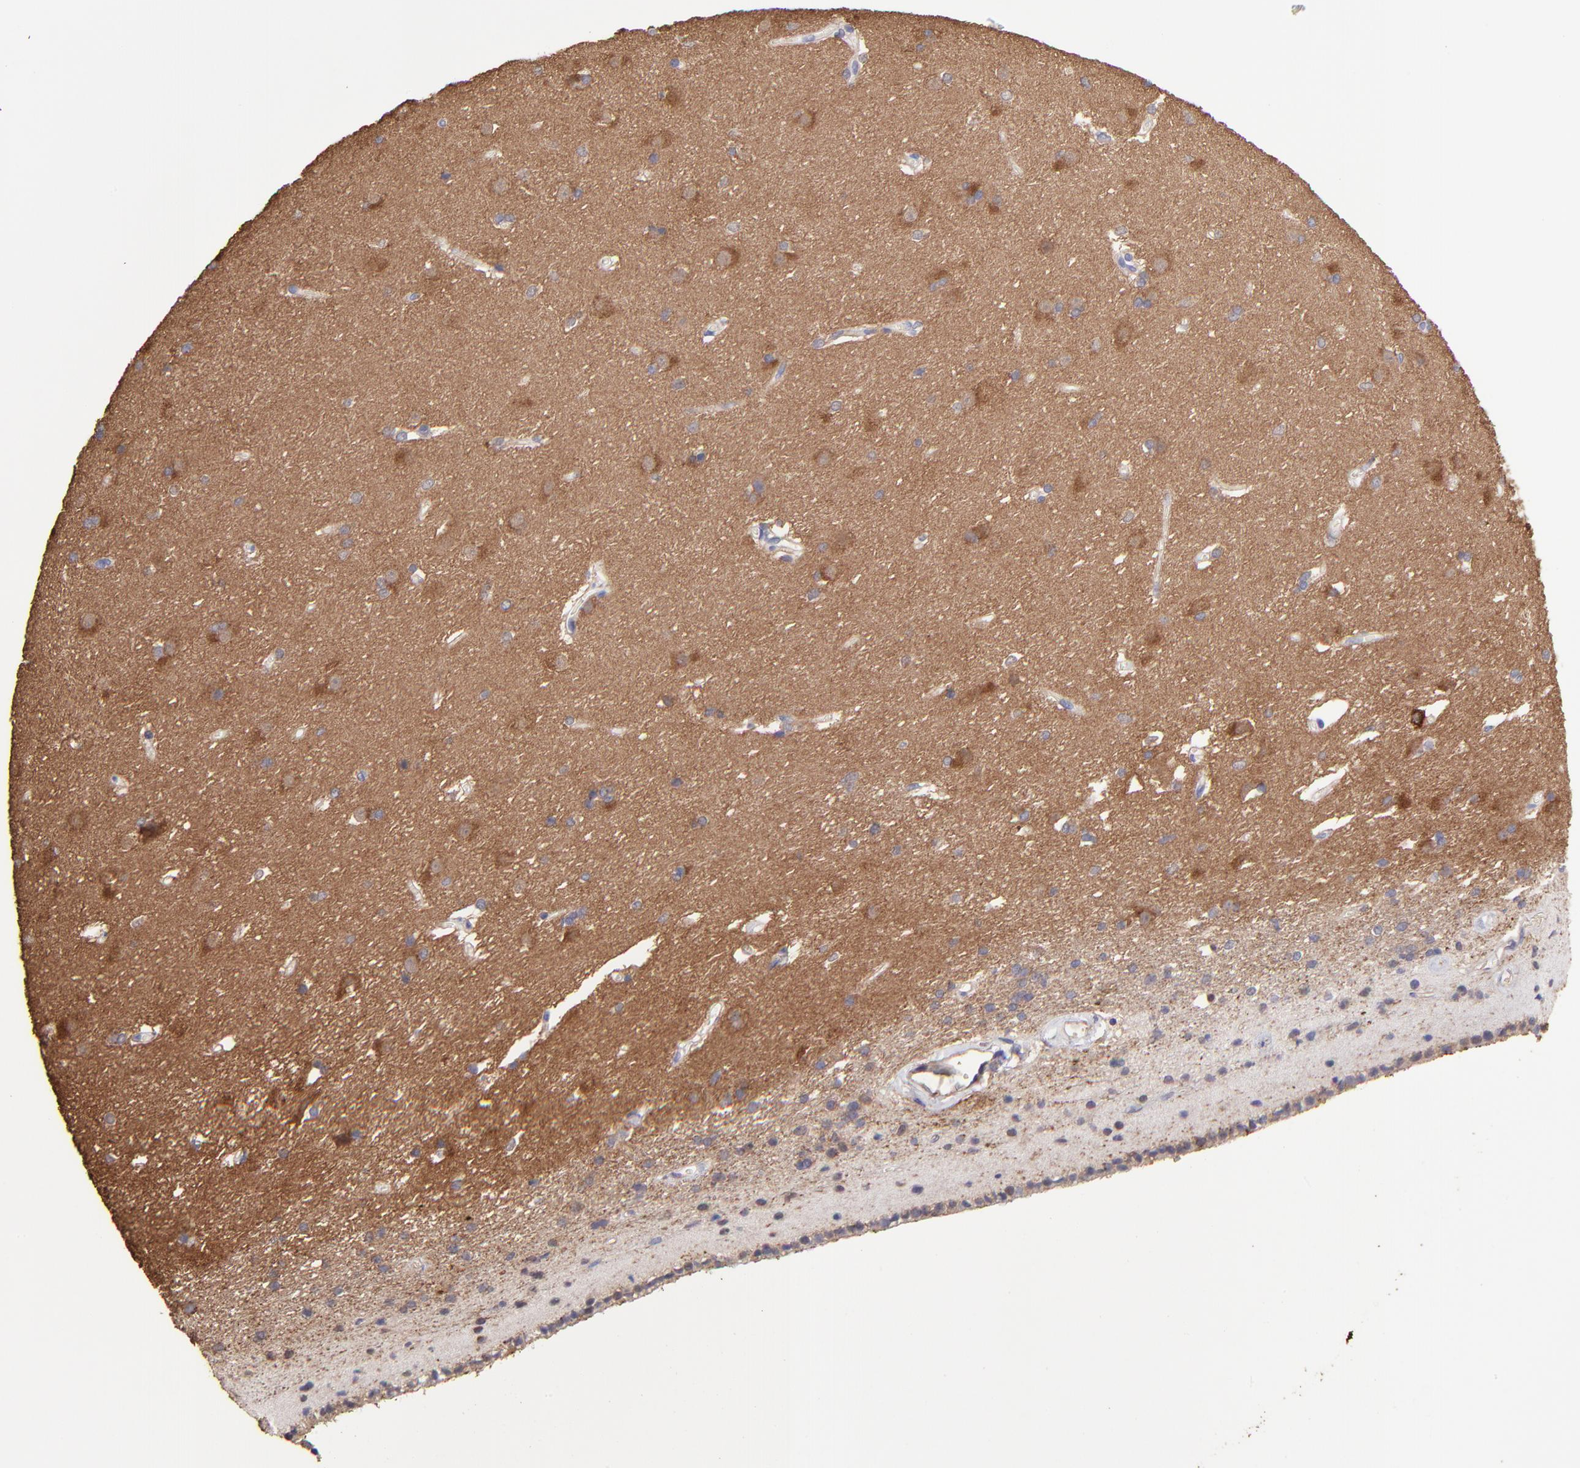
{"staining": {"intensity": "negative", "quantity": "none", "location": "none"}, "tissue": "caudate", "cell_type": "Glial cells", "image_type": "normal", "snomed": [{"axis": "morphology", "description": "Normal tissue, NOS"}, {"axis": "topography", "description": "Lateral ventricle wall"}], "caption": "Immunohistochemistry histopathology image of benign caudate: human caudate stained with DAB (3,3'-diaminobenzidine) demonstrates no significant protein positivity in glial cells. (DAB IHC visualized using brightfield microscopy, high magnification).", "gene": "NSF", "patient": {"sex": "female", "age": 19}}